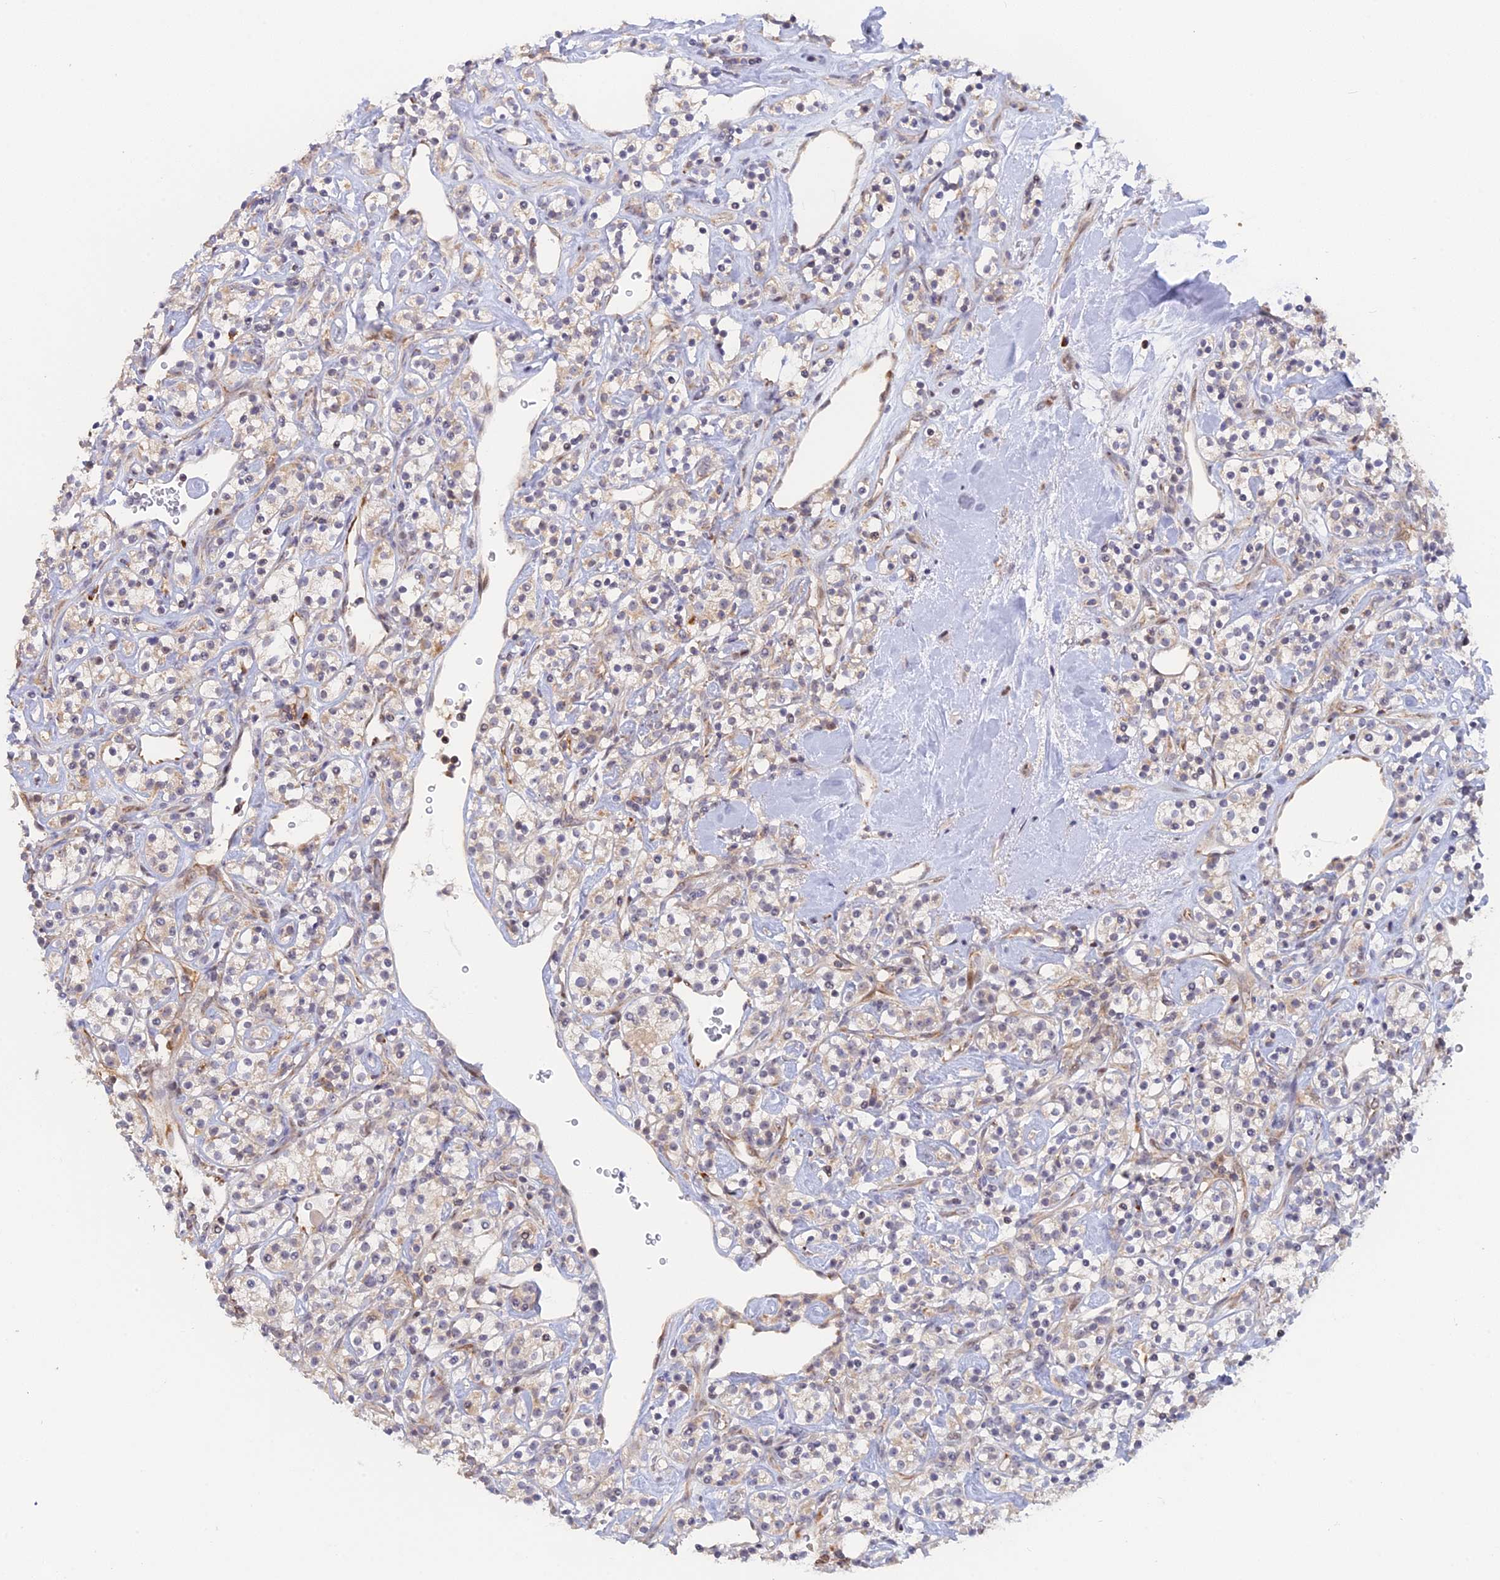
{"staining": {"intensity": "weak", "quantity": "<25%", "location": "cytoplasmic/membranous"}, "tissue": "renal cancer", "cell_type": "Tumor cells", "image_type": "cancer", "snomed": [{"axis": "morphology", "description": "Adenocarcinoma, NOS"}, {"axis": "topography", "description": "Kidney"}], "caption": "This is an immunohistochemistry (IHC) micrograph of renal cancer. There is no positivity in tumor cells.", "gene": "GSKIP", "patient": {"sex": "male", "age": 77}}